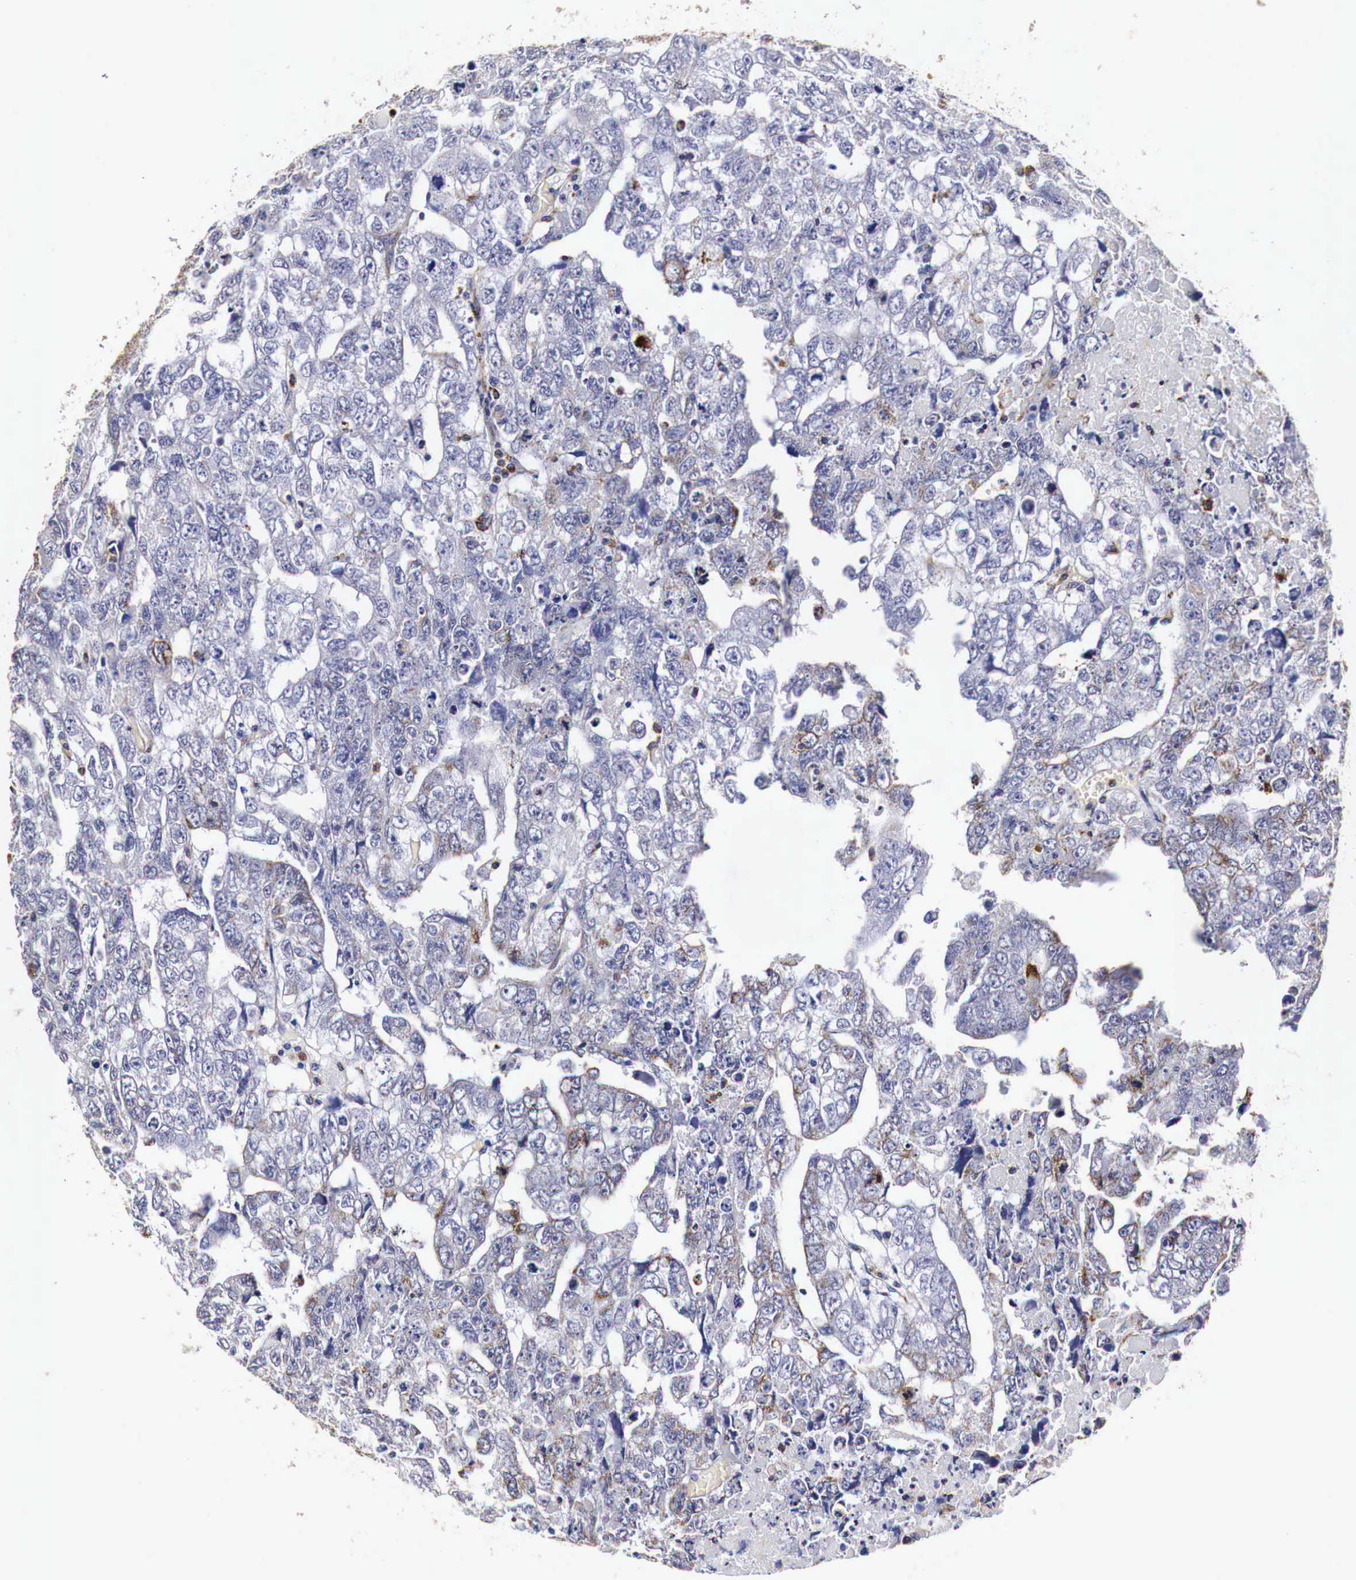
{"staining": {"intensity": "weak", "quantity": "<25%", "location": "cytoplasmic/membranous"}, "tissue": "testis cancer", "cell_type": "Tumor cells", "image_type": "cancer", "snomed": [{"axis": "morphology", "description": "Carcinoma, Embryonal, NOS"}, {"axis": "topography", "description": "Testis"}], "caption": "This is an IHC micrograph of human testis cancer (embryonal carcinoma). There is no positivity in tumor cells.", "gene": "CKAP4", "patient": {"sex": "male", "age": 36}}